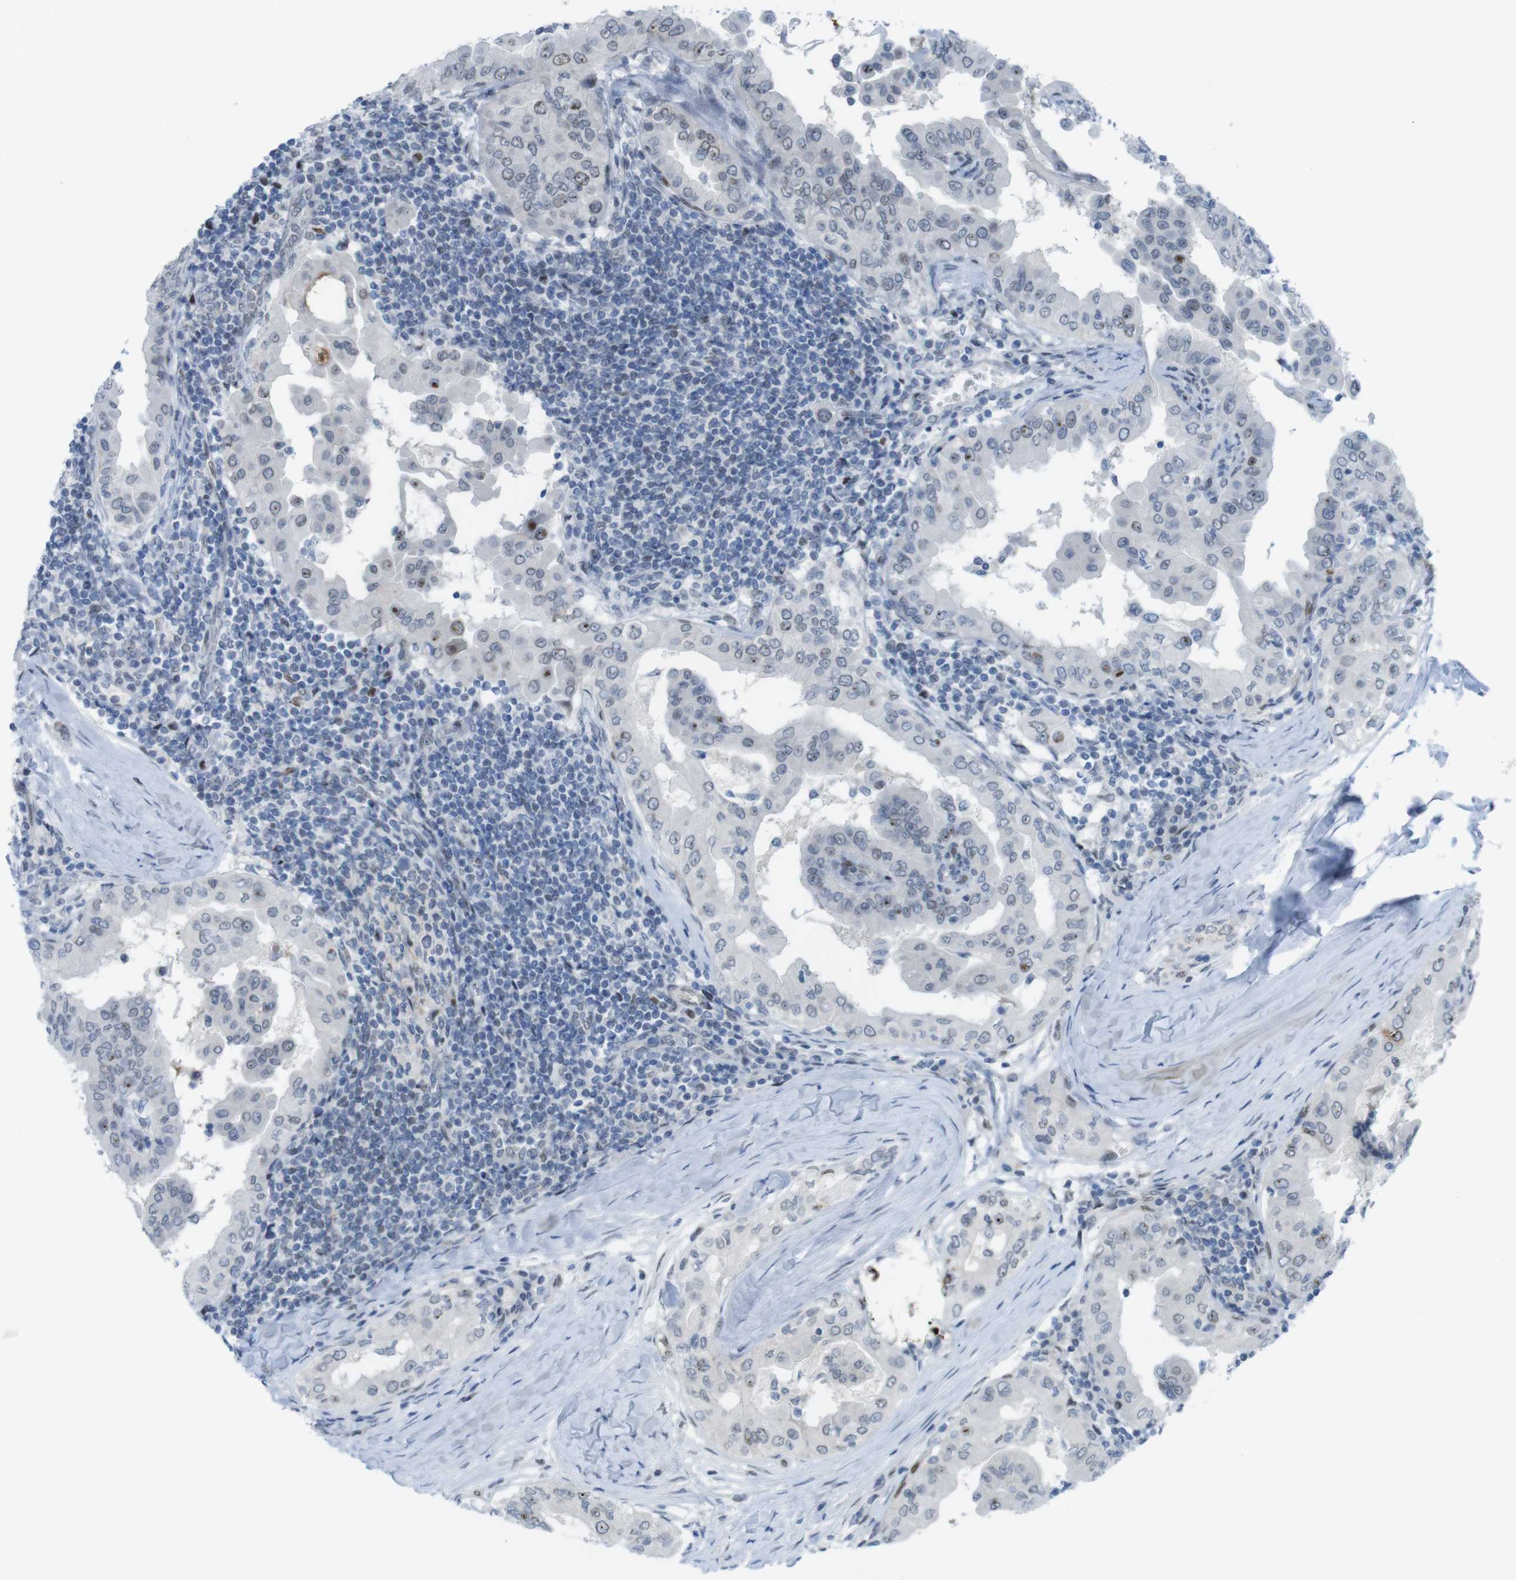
{"staining": {"intensity": "weak", "quantity": "<25%", "location": "nuclear"}, "tissue": "thyroid cancer", "cell_type": "Tumor cells", "image_type": "cancer", "snomed": [{"axis": "morphology", "description": "Papillary adenocarcinoma, NOS"}, {"axis": "topography", "description": "Thyroid gland"}], "caption": "IHC of papillary adenocarcinoma (thyroid) demonstrates no staining in tumor cells.", "gene": "UBB", "patient": {"sex": "male", "age": 33}}